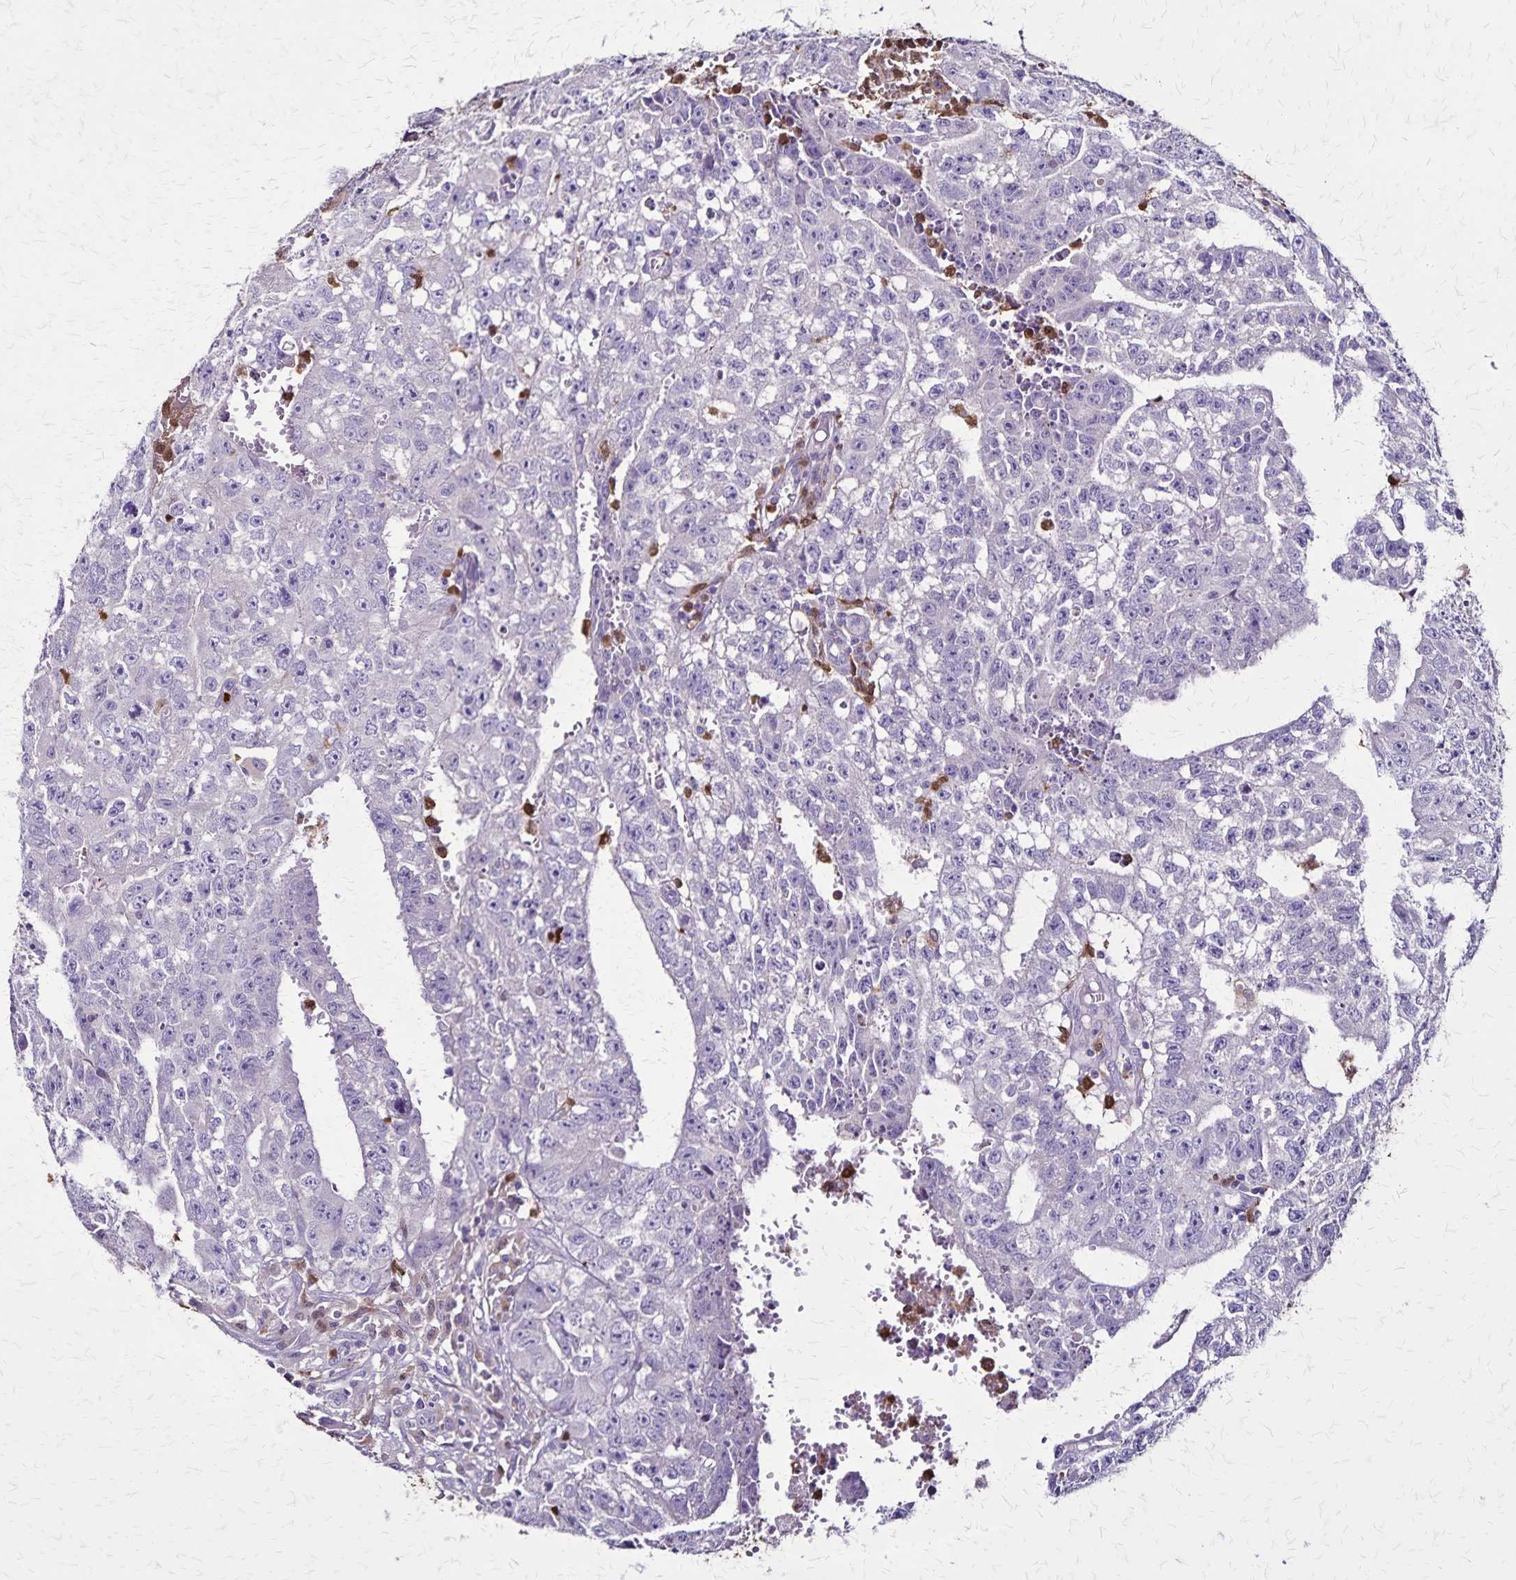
{"staining": {"intensity": "negative", "quantity": "none", "location": "none"}, "tissue": "testis cancer", "cell_type": "Tumor cells", "image_type": "cancer", "snomed": [{"axis": "morphology", "description": "Carcinoma, Embryonal, NOS"}, {"axis": "morphology", "description": "Teratoma, malignant, NOS"}, {"axis": "topography", "description": "Testis"}], "caption": "Tumor cells are negative for protein expression in human embryonal carcinoma (testis).", "gene": "ULBP3", "patient": {"sex": "male", "age": 24}}